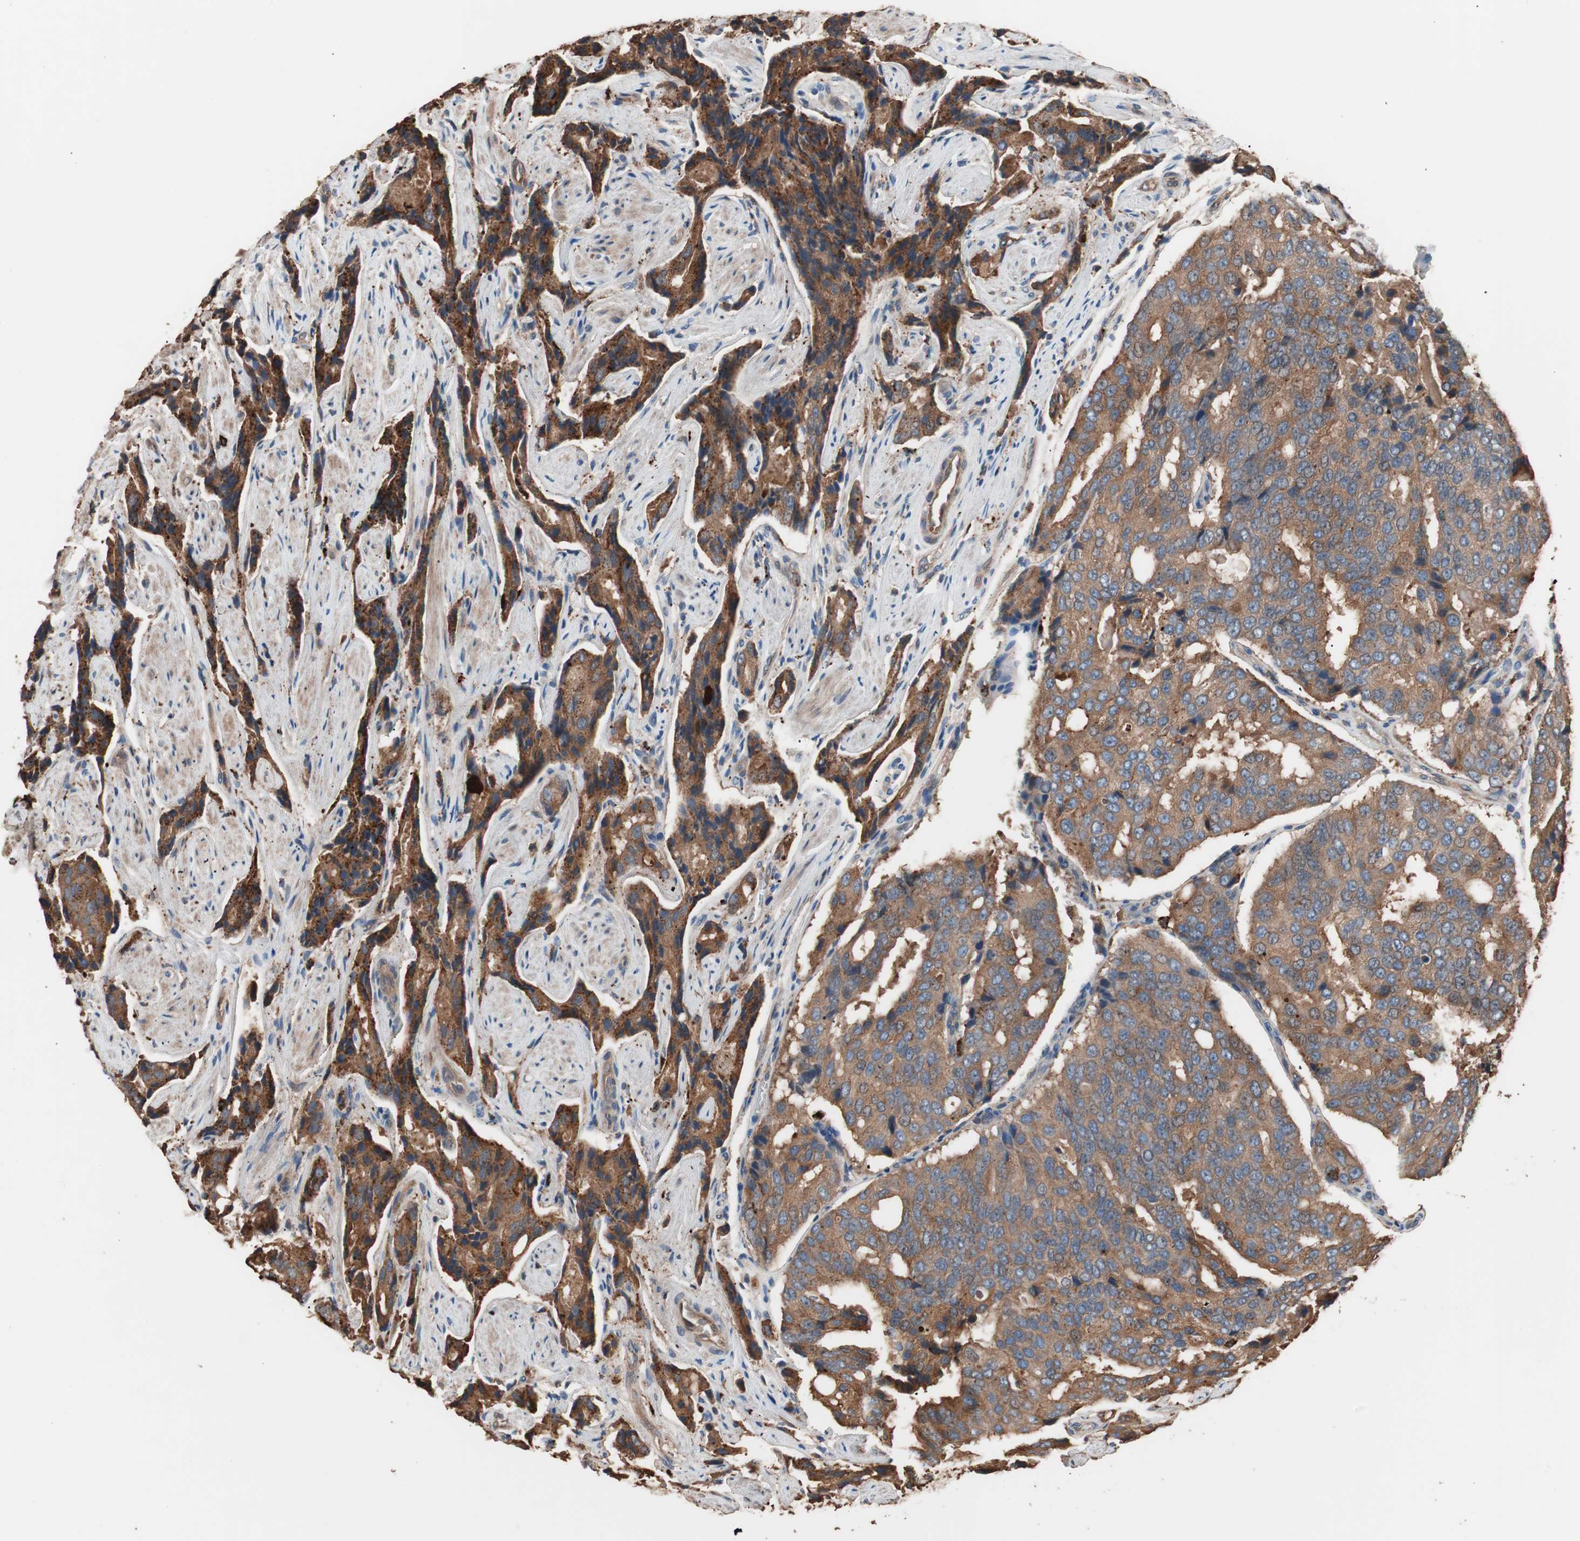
{"staining": {"intensity": "moderate", "quantity": ">75%", "location": "cytoplasmic/membranous"}, "tissue": "prostate cancer", "cell_type": "Tumor cells", "image_type": "cancer", "snomed": [{"axis": "morphology", "description": "Adenocarcinoma, High grade"}, {"axis": "topography", "description": "Prostate"}], "caption": "Approximately >75% of tumor cells in human prostate adenocarcinoma (high-grade) exhibit moderate cytoplasmic/membranous protein positivity as visualized by brown immunohistochemical staining.", "gene": "CCT3", "patient": {"sex": "male", "age": 58}}